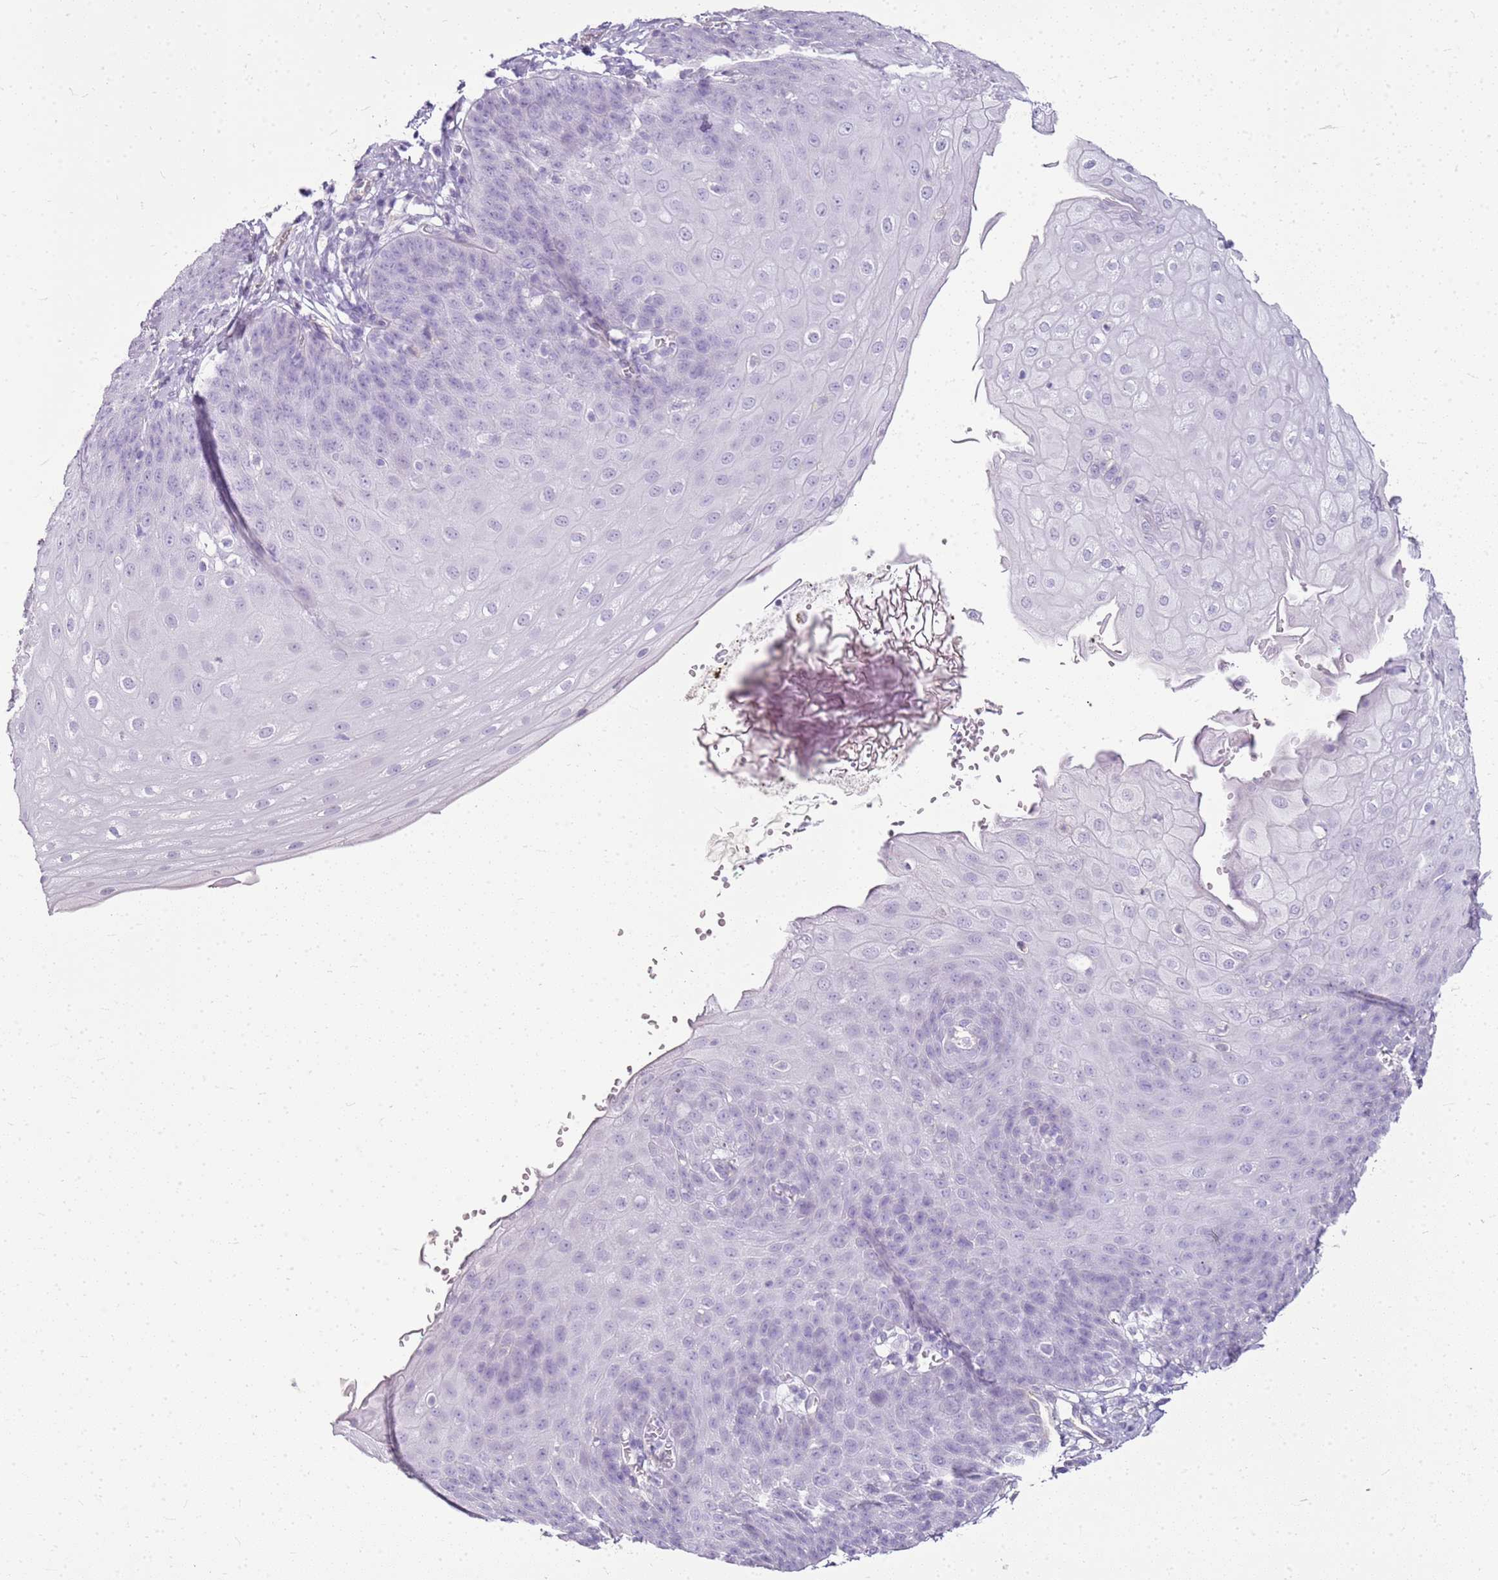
{"staining": {"intensity": "negative", "quantity": "none", "location": "none"}, "tissue": "esophagus", "cell_type": "Squamous epithelial cells", "image_type": "normal", "snomed": [{"axis": "morphology", "description": "Normal tissue, NOS"}, {"axis": "topography", "description": "Esophagus"}], "caption": "Squamous epithelial cells are negative for brown protein staining in normal esophagus. (Stains: DAB IHC with hematoxylin counter stain, Microscopy: brightfield microscopy at high magnification).", "gene": "SULT1E1", "patient": {"sex": "male", "age": 71}}